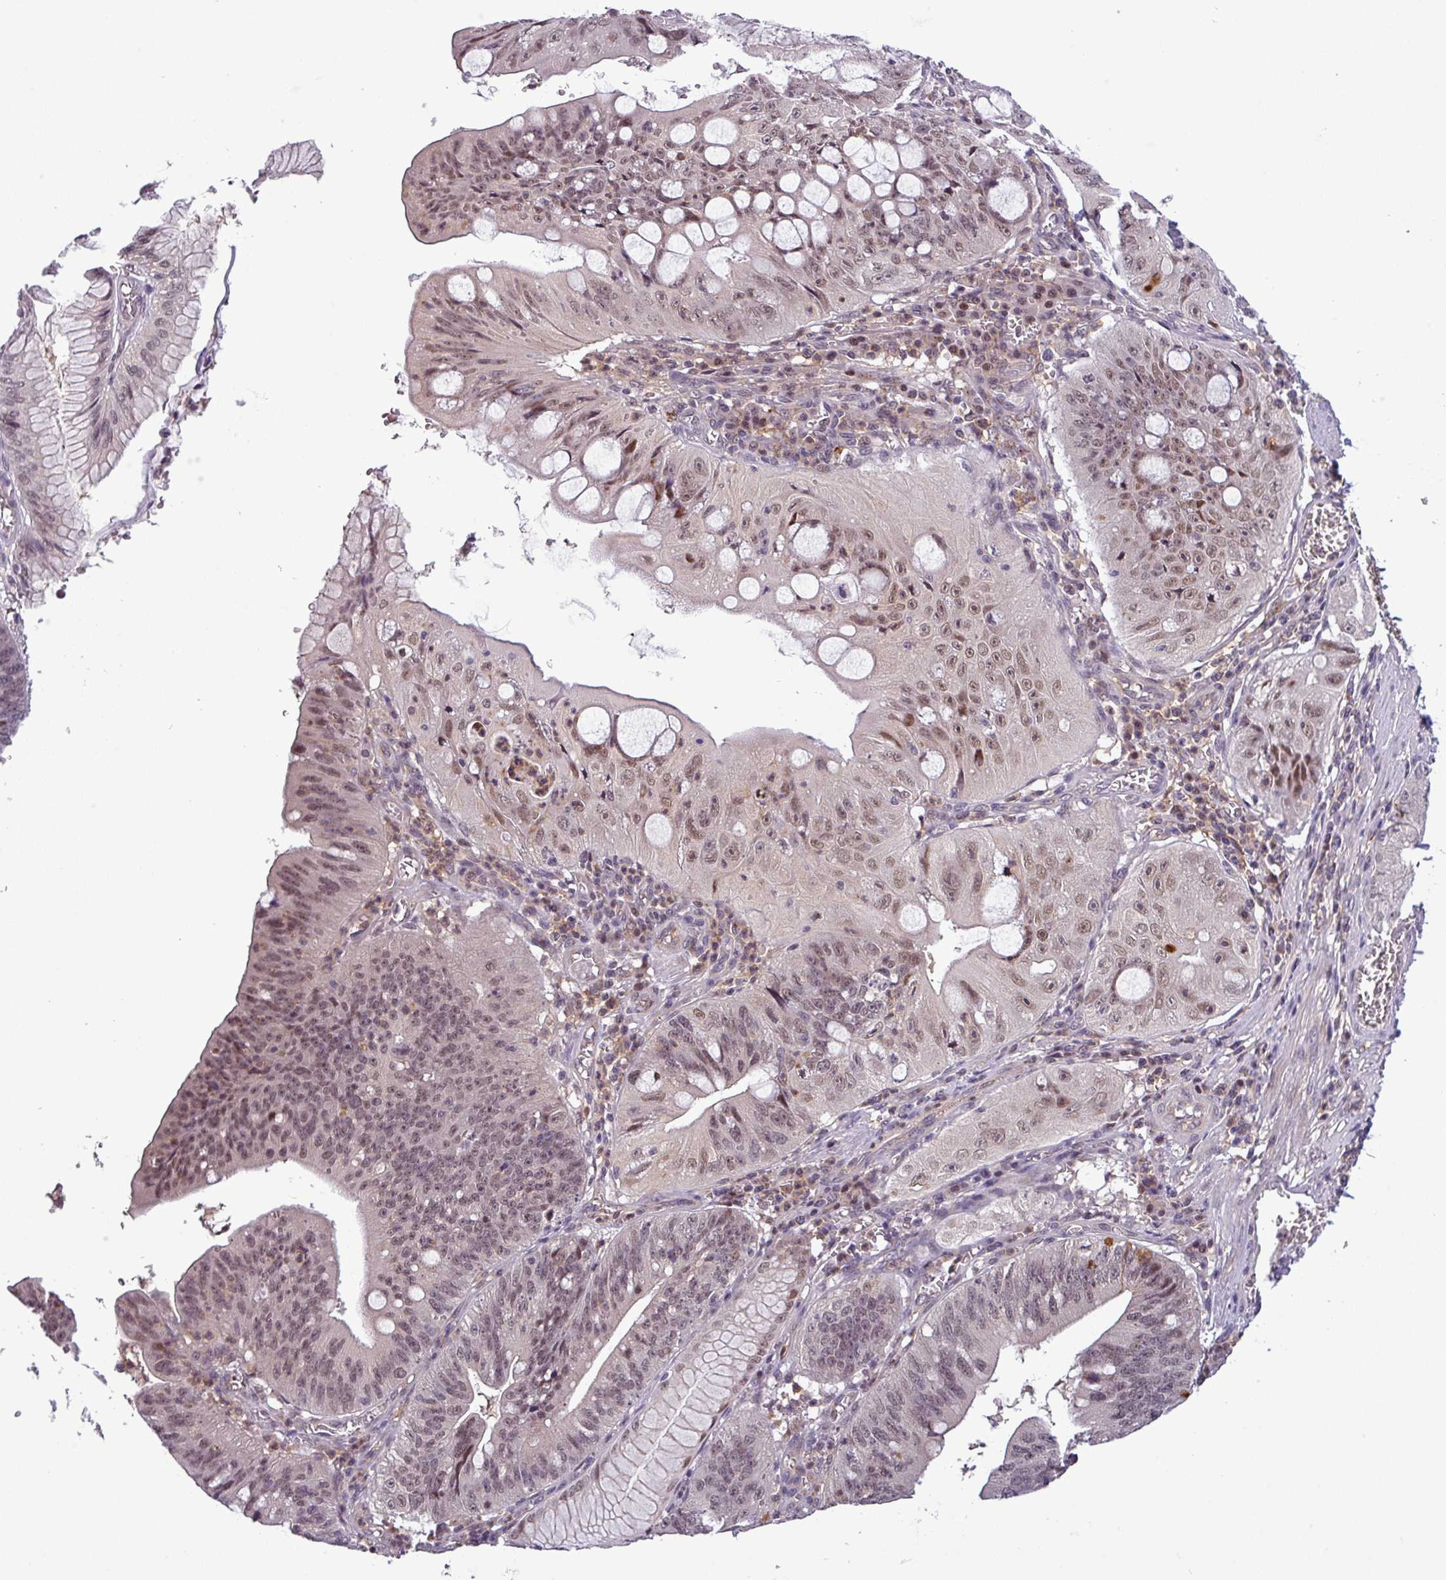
{"staining": {"intensity": "moderate", "quantity": ">75%", "location": "nuclear"}, "tissue": "stomach cancer", "cell_type": "Tumor cells", "image_type": "cancer", "snomed": [{"axis": "morphology", "description": "Adenocarcinoma, NOS"}, {"axis": "topography", "description": "Stomach"}], "caption": "Stomach cancer stained with DAB IHC reveals medium levels of moderate nuclear expression in approximately >75% of tumor cells.", "gene": "NPFFR1", "patient": {"sex": "male", "age": 59}}